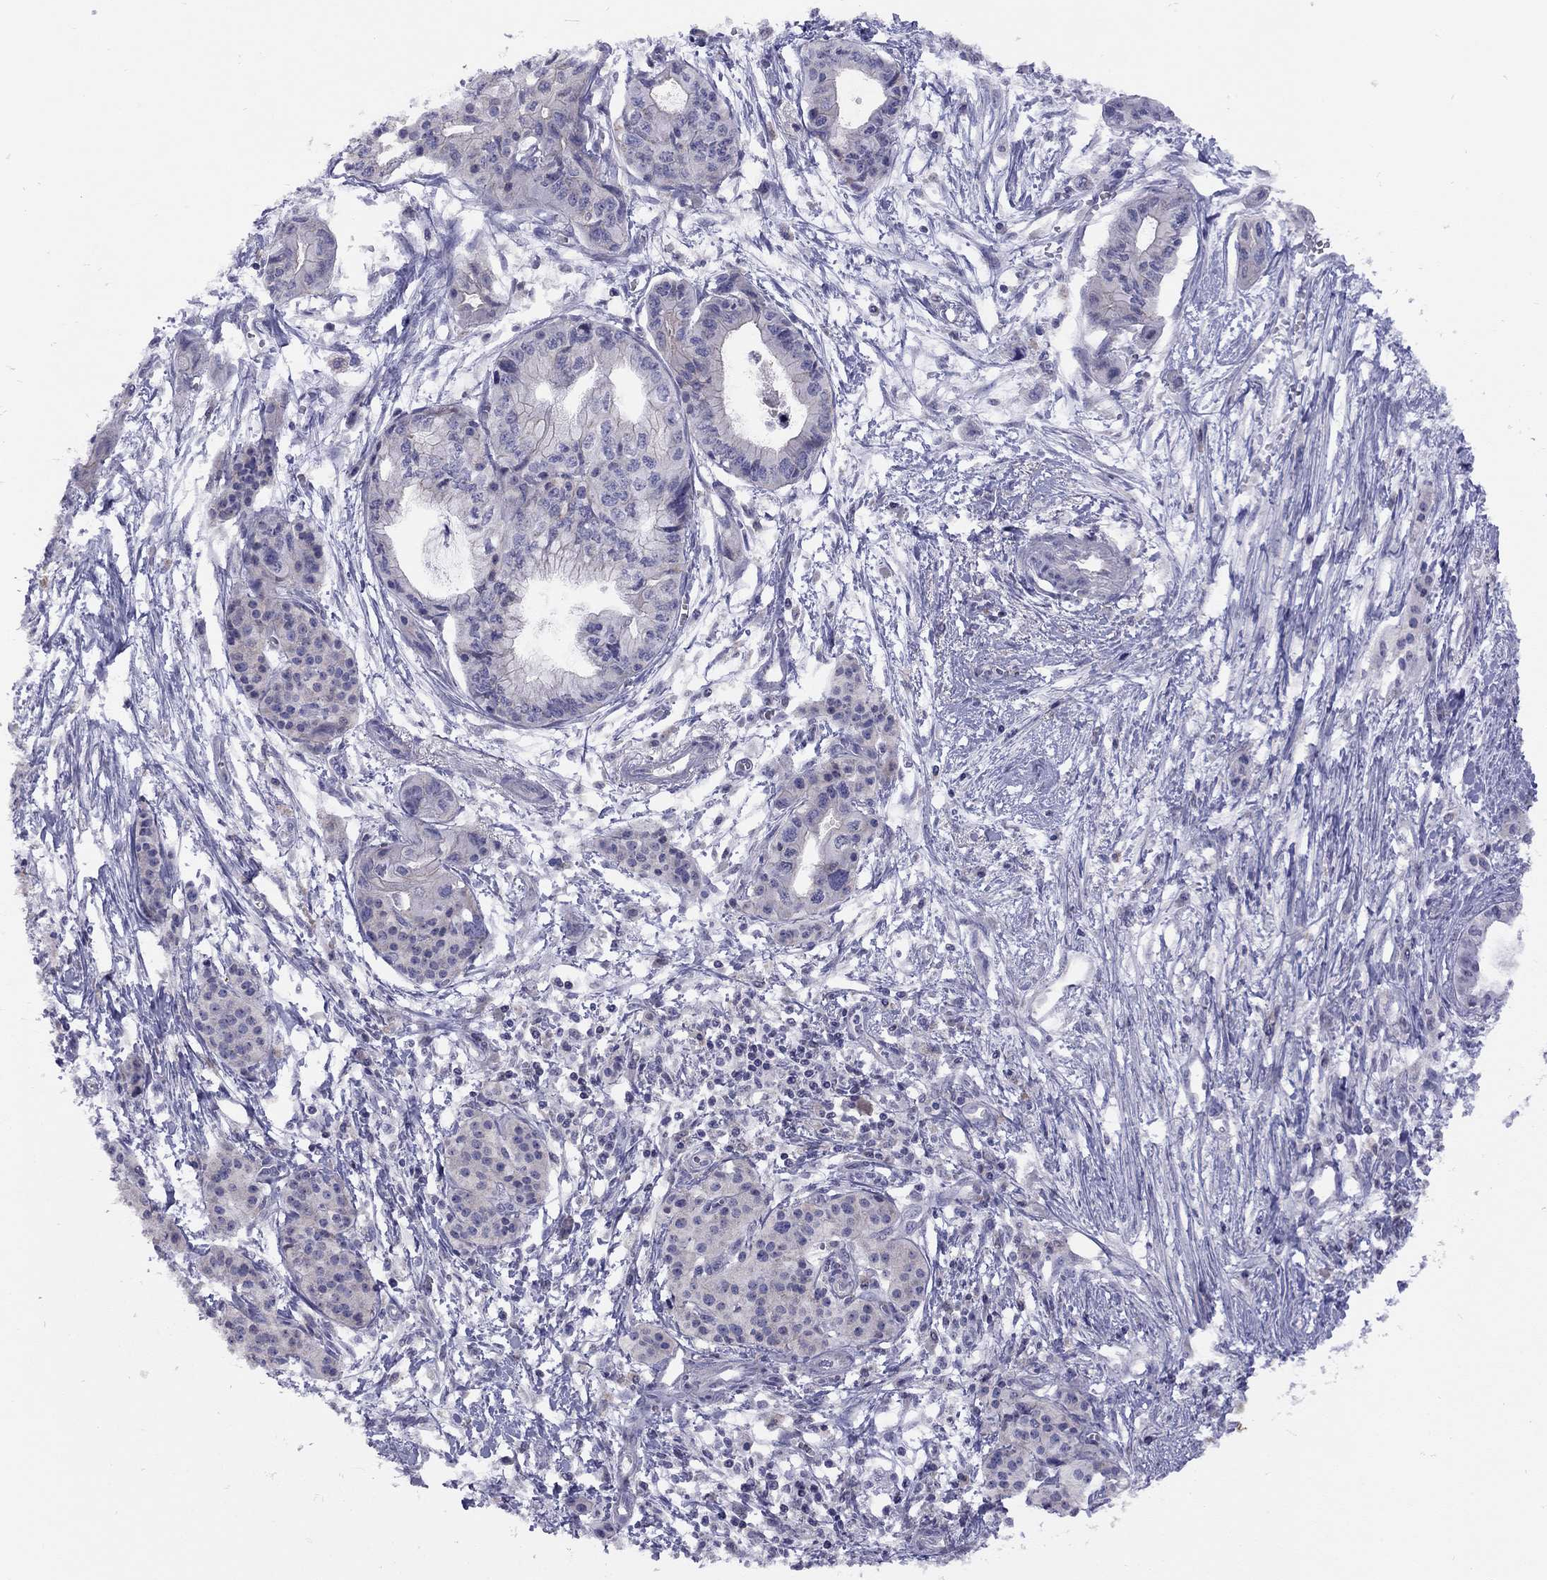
{"staining": {"intensity": "negative", "quantity": "none", "location": "none"}, "tissue": "pancreatic cancer", "cell_type": "Tumor cells", "image_type": "cancer", "snomed": [{"axis": "morphology", "description": "Adenocarcinoma, NOS"}, {"axis": "topography", "description": "Pancreas"}], "caption": "IHC of pancreatic cancer demonstrates no positivity in tumor cells. Nuclei are stained in blue.", "gene": "RTP5", "patient": {"sex": "female", "age": 76}}